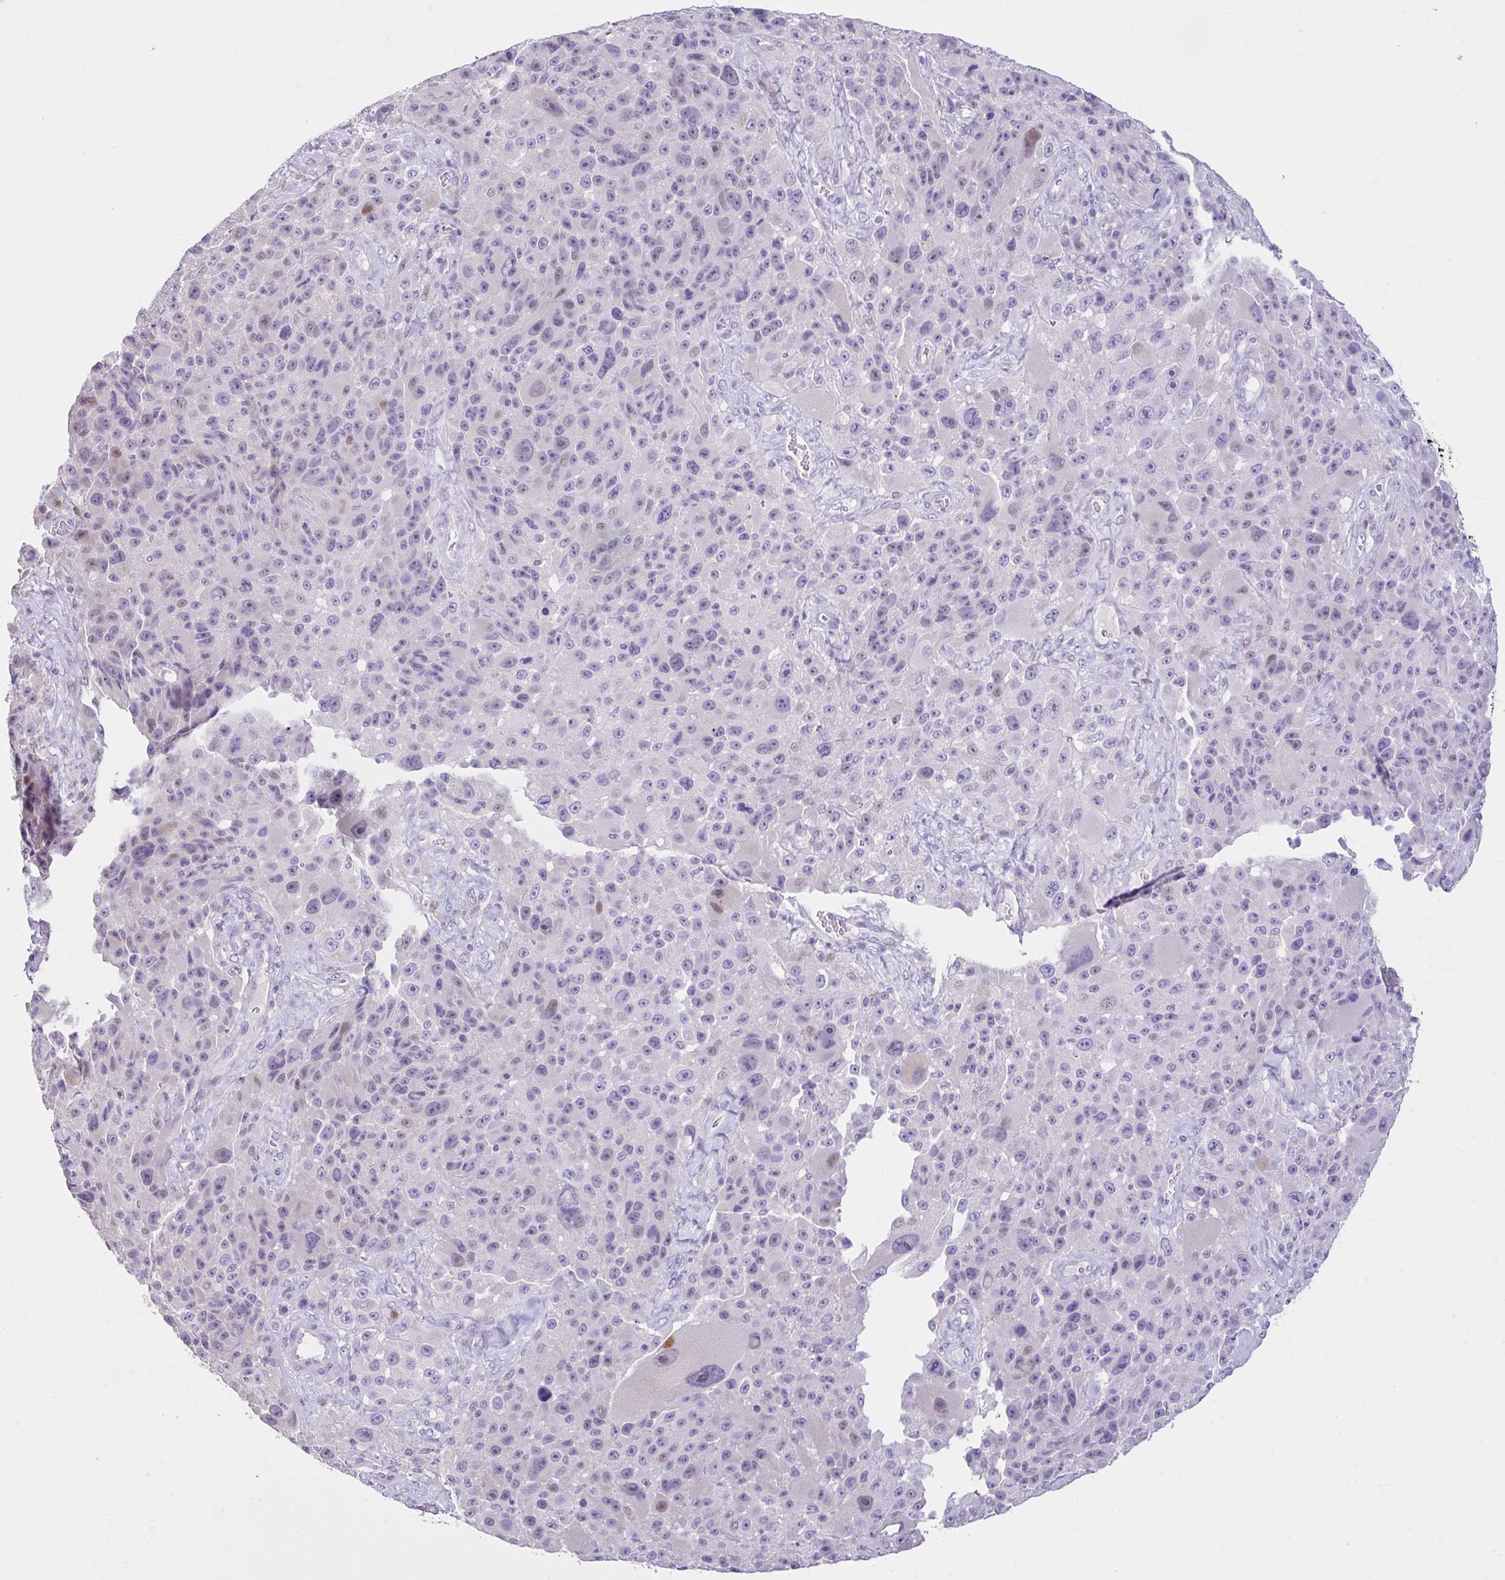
{"staining": {"intensity": "weak", "quantity": "<25%", "location": "nuclear"}, "tissue": "melanoma", "cell_type": "Tumor cells", "image_type": "cancer", "snomed": [{"axis": "morphology", "description": "Malignant melanoma, Metastatic site"}, {"axis": "topography", "description": "Lymph node"}], "caption": "Immunohistochemistry of malignant melanoma (metastatic site) reveals no expression in tumor cells.", "gene": "NHLH2", "patient": {"sex": "male", "age": 62}}